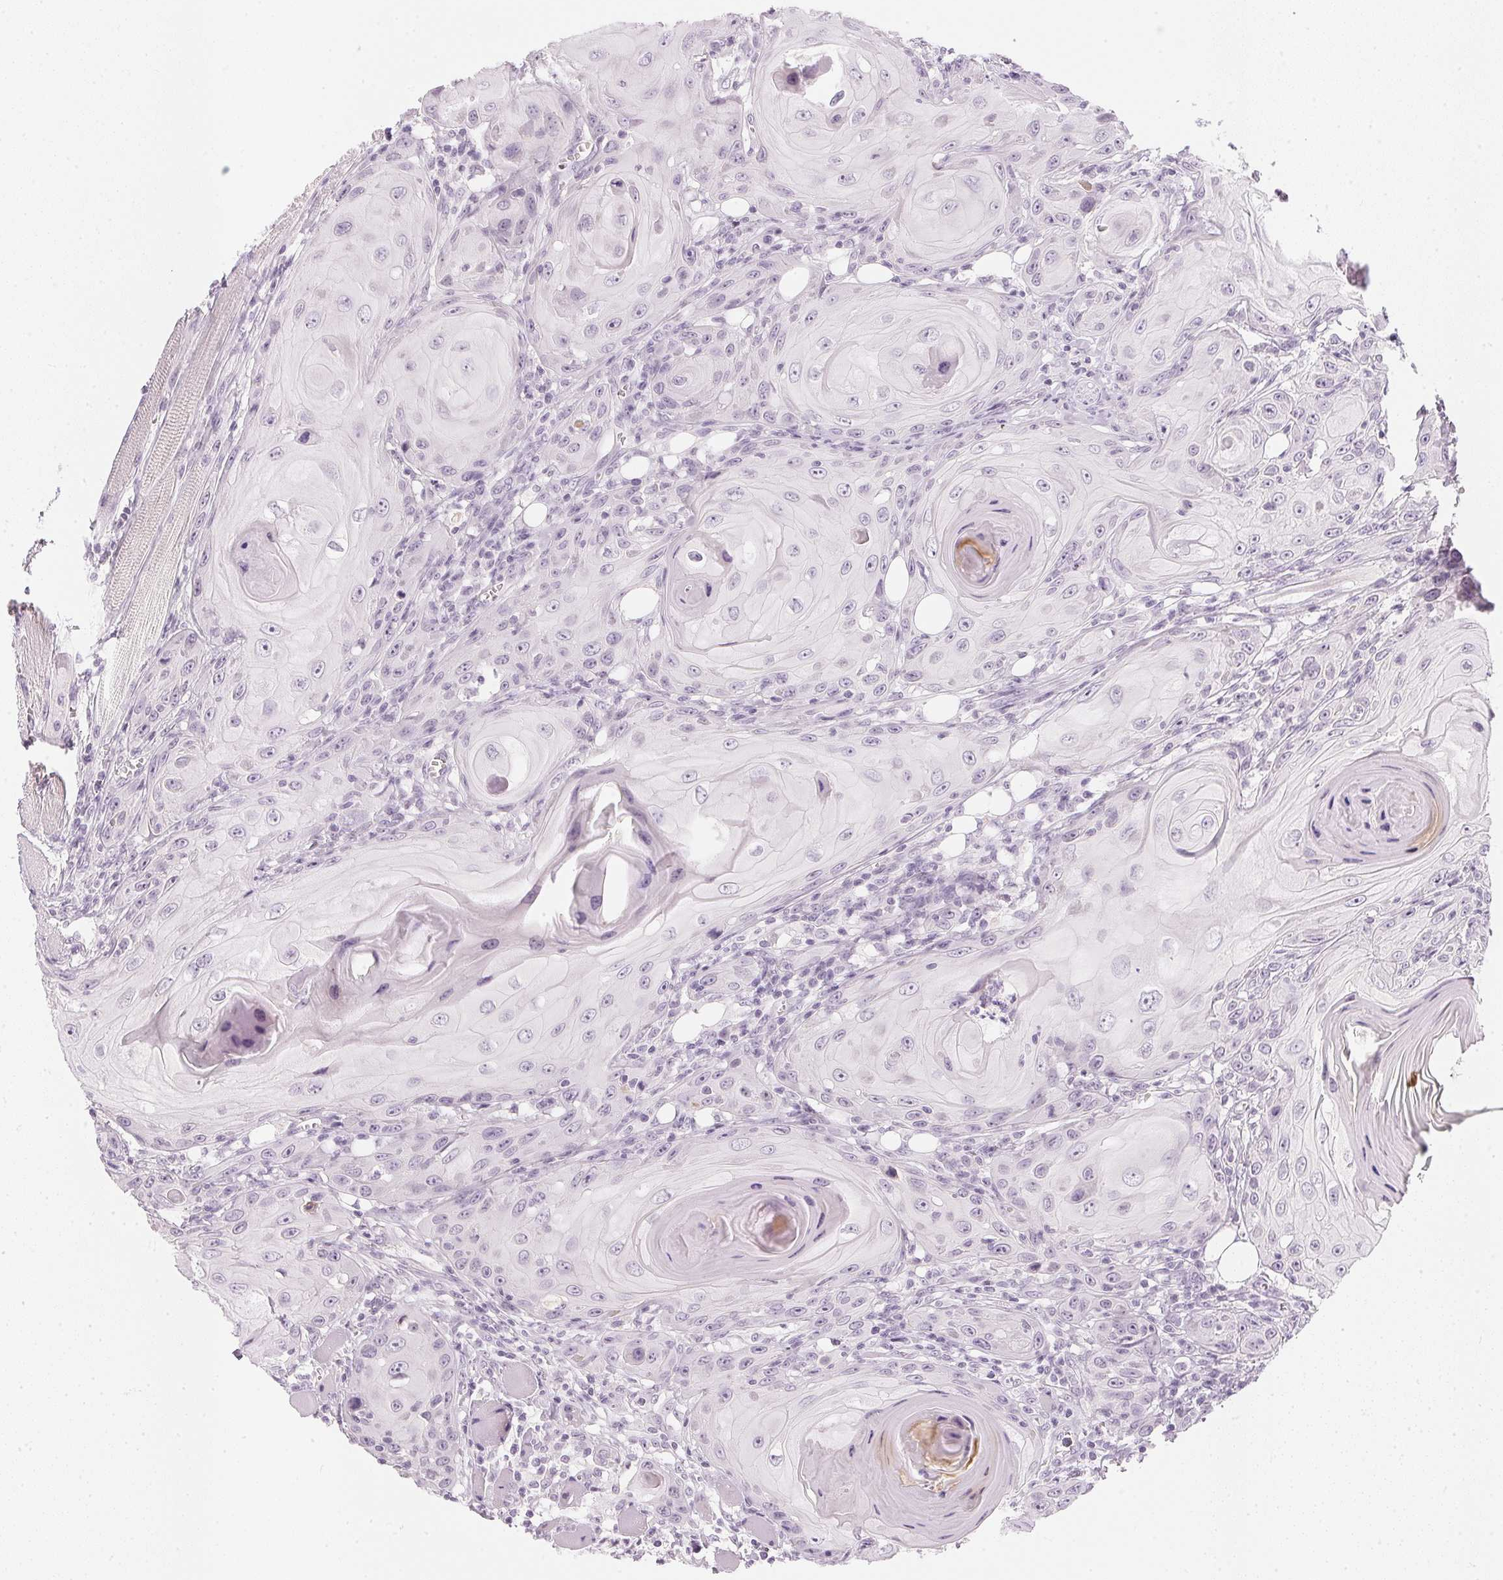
{"staining": {"intensity": "negative", "quantity": "none", "location": "none"}, "tissue": "head and neck cancer", "cell_type": "Tumor cells", "image_type": "cancer", "snomed": [{"axis": "morphology", "description": "Squamous cell carcinoma, NOS"}, {"axis": "topography", "description": "Head-Neck"}], "caption": "Immunohistochemistry (IHC) of human head and neck cancer demonstrates no staining in tumor cells.", "gene": "CHST4", "patient": {"sex": "female", "age": 80}}